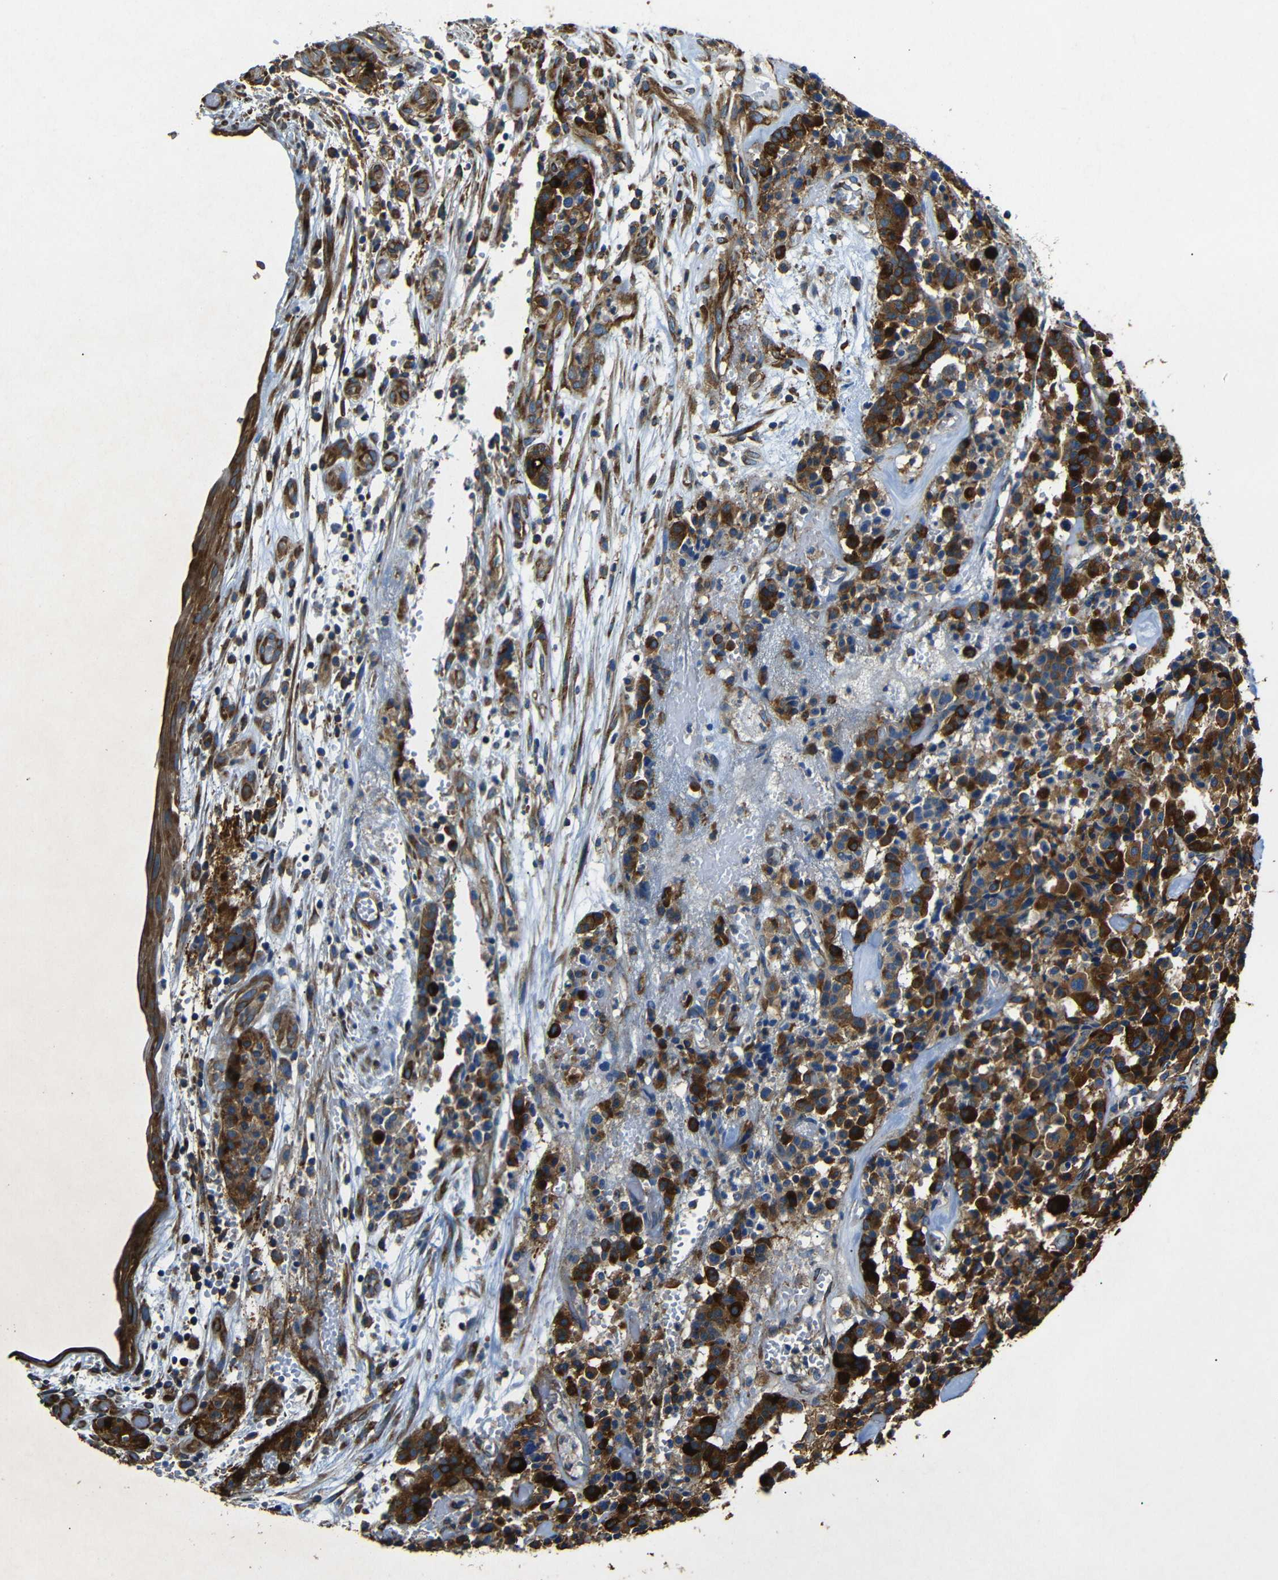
{"staining": {"intensity": "strong", "quantity": ">75%", "location": "cytoplasmic/membranous"}, "tissue": "carcinoid", "cell_type": "Tumor cells", "image_type": "cancer", "snomed": [{"axis": "morphology", "description": "Carcinoid, malignant, NOS"}, {"axis": "topography", "description": "Lung"}], "caption": "The photomicrograph reveals immunohistochemical staining of carcinoid. There is strong cytoplasmic/membranous positivity is present in about >75% of tumor cells. The staining was performed using DAB to visualize the protein expression in brown, while the nuclei were stained in blue with hematoxylin (Magnification: 20x).", "gene": "BTF3", "patient": {"sex": "male", "age": 30}}